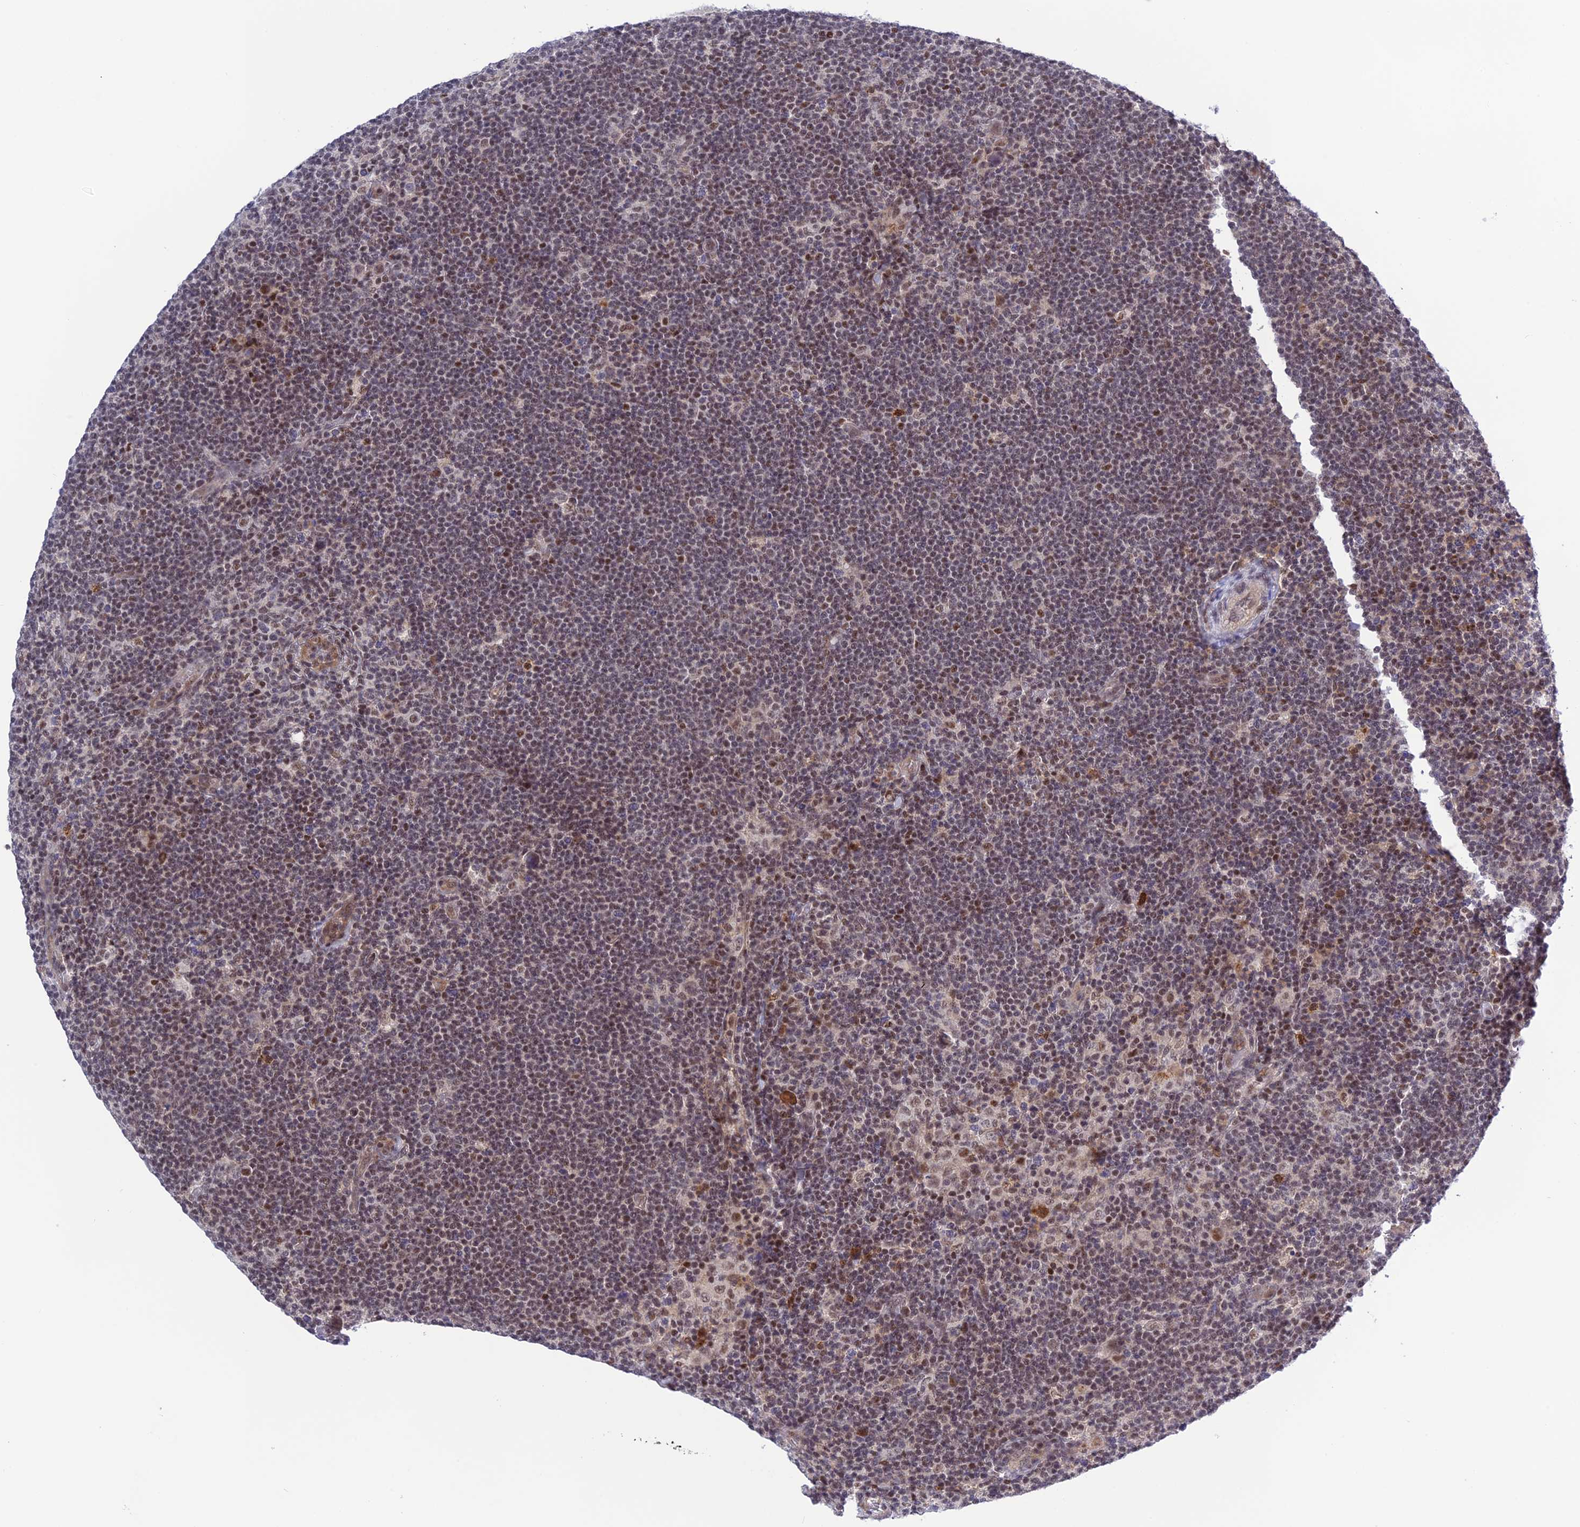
{"staining": {"intensity": "moderate", "quantity": "<25%", "location": "cytoplasmic/membranous,nuclear"}, "tissue": "lymphoma", "cell_type": "Tumor cells", "image_type": "cancer", "snomed": [{"axis": "morphology", "description": "Hodgkin's disease, NOS"}, {"axis": "topography", "description": "Lymph node"}], "caption": "This micrograph exhibits immunohistochemistry (IHC) staining of lymphoma, with low moderate cytoplasmic/membranous and nuclear expression in approximately <25% of tumor cells.", "gene": "TCEA1", "patient": {"sex": "female", "age": 57}}